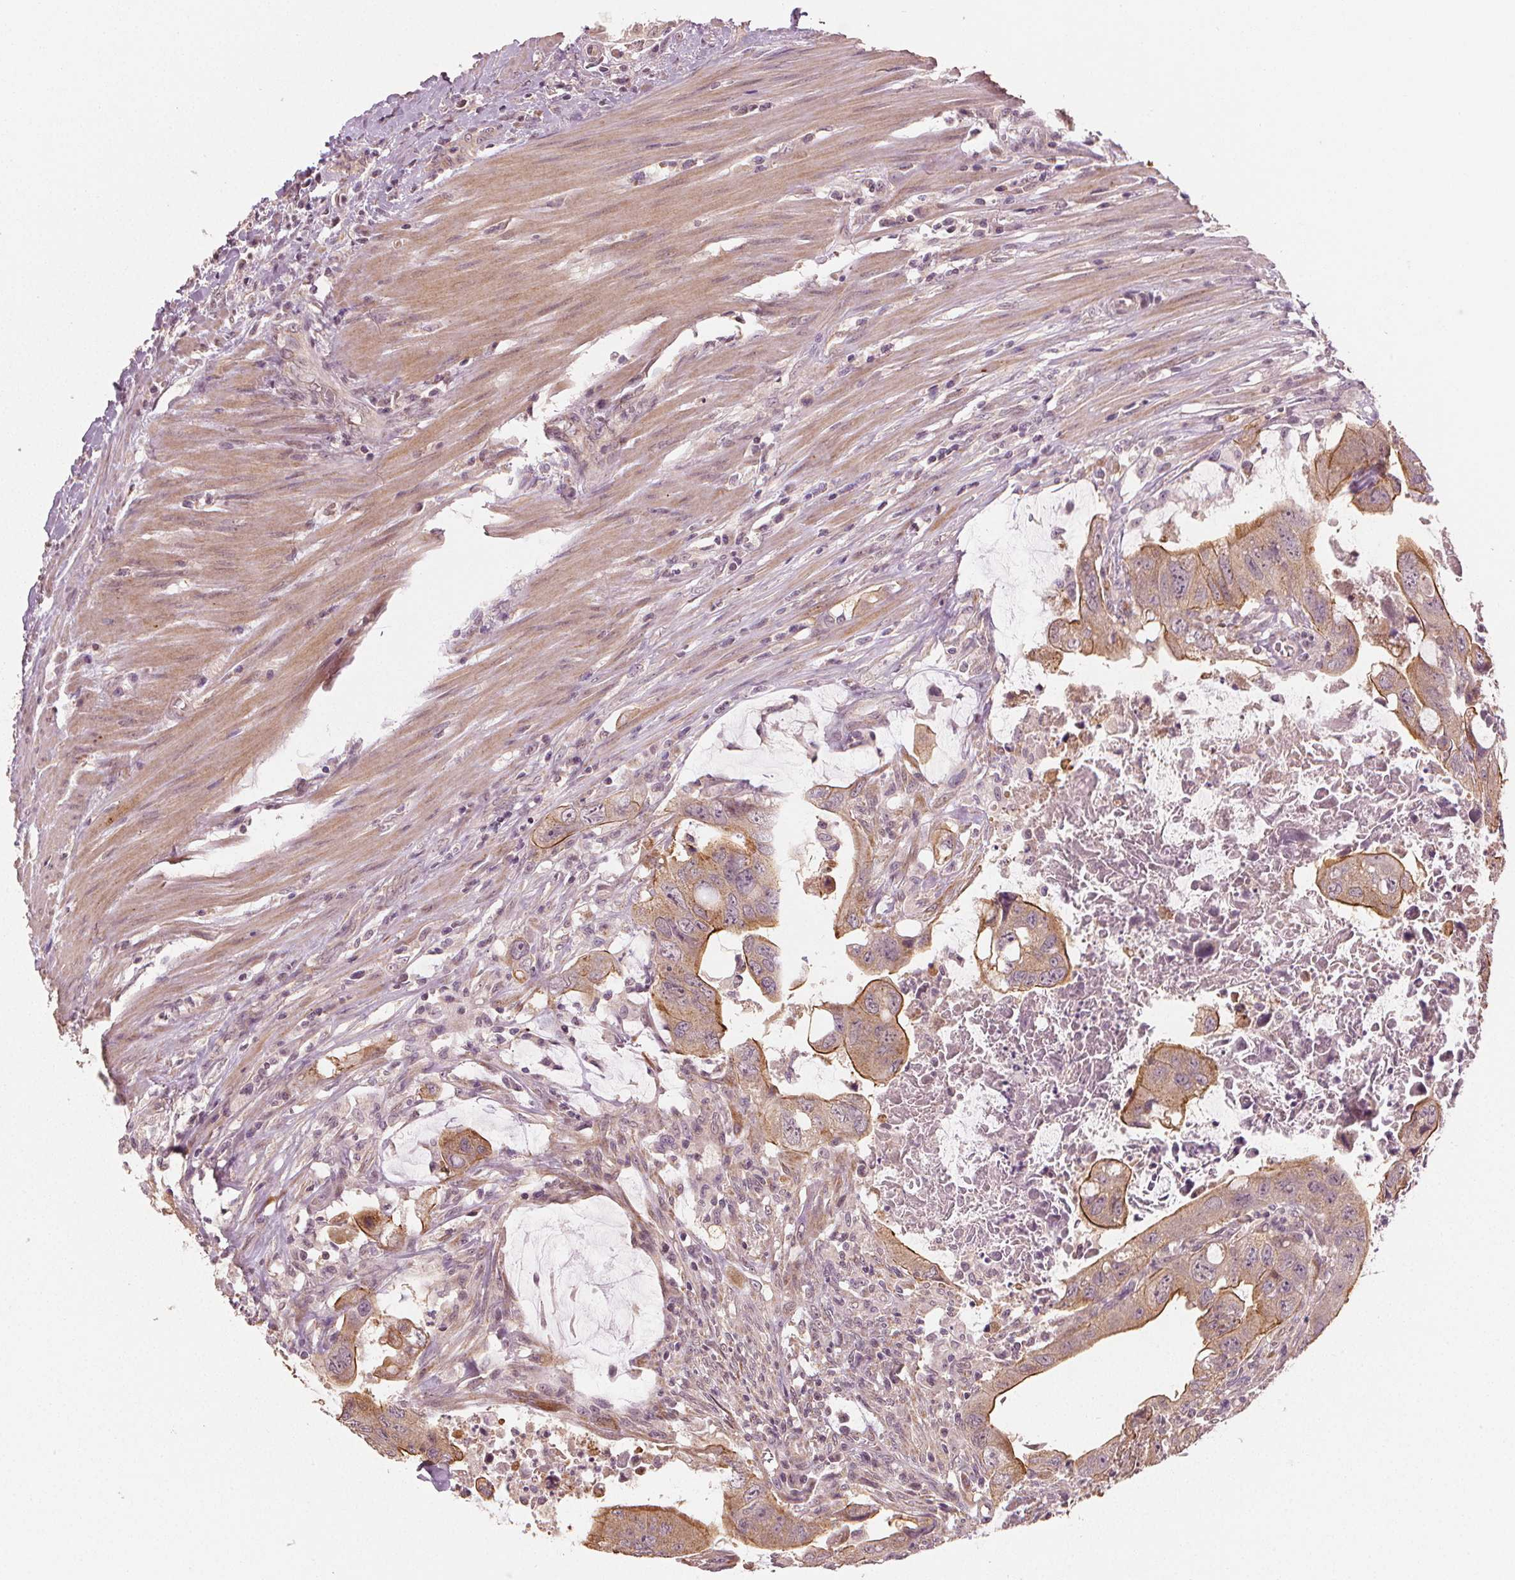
{"staining": {"intensity": "strong", "quantity": "<25%", "location": "cytoplasmic/membranous"}, "tissue": "colorectal cancer", "cell_type": "Tumor cells", "image_type": "cancer", "snomed": [{"axis": "morphology", "description": "Adenocarcinoma, NOS"}, {"axis": "topography", "description": "Colon"}], "caption": "IHC photomicrograph of neoplastic tissue: human colorectal adenocarcinoma stained using immunohistochemistry shows medium levels of strong protein expression localized specifically in the cytoplasmic/membranous of tumor cells, appearing as a cytoplasmic/membranous brown color.", "gene": "CLBA1", "patient": {"sex": "male", "age": 57}}